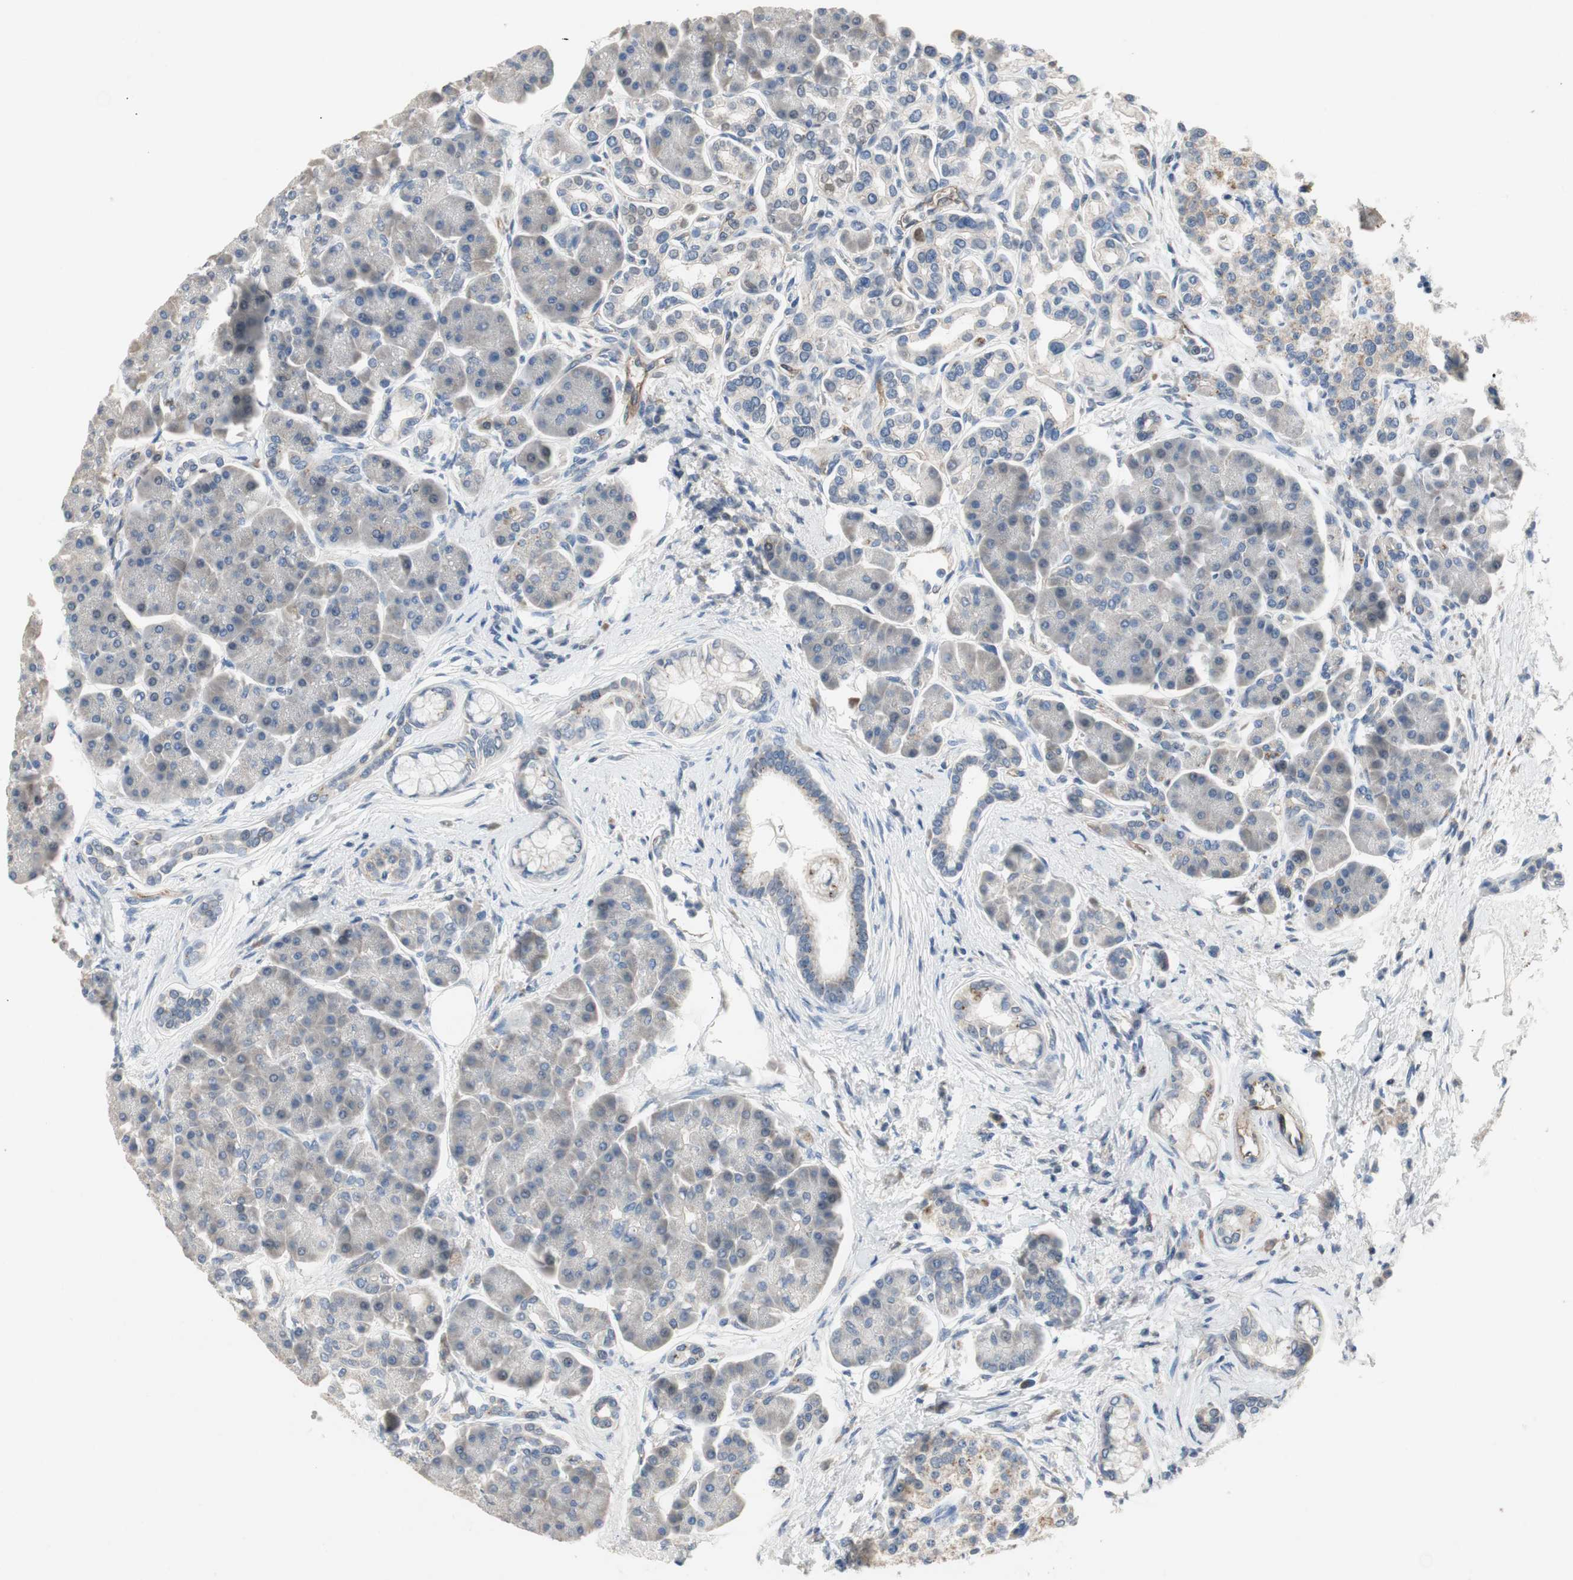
{"staining": {"intensity": "negative", "quantity": "none", "location": "none"}, "tissue": "pancreas", "cell_type": "Exocrine glandular cells", "image_type": "normal", "snomed": [{"axis": "morphology", "description": "Normal tissue, NOS"}, {"axis": "topography", "description": "Pancreas"}], "caption": "Immunohistochemical staining of unremarkable pancreas reveals no significant expression in exocrine glandular cells. (DAB IHC, high magnification).", "gene": "ALPL", "patient": {"sex": "female", "age": 70}}